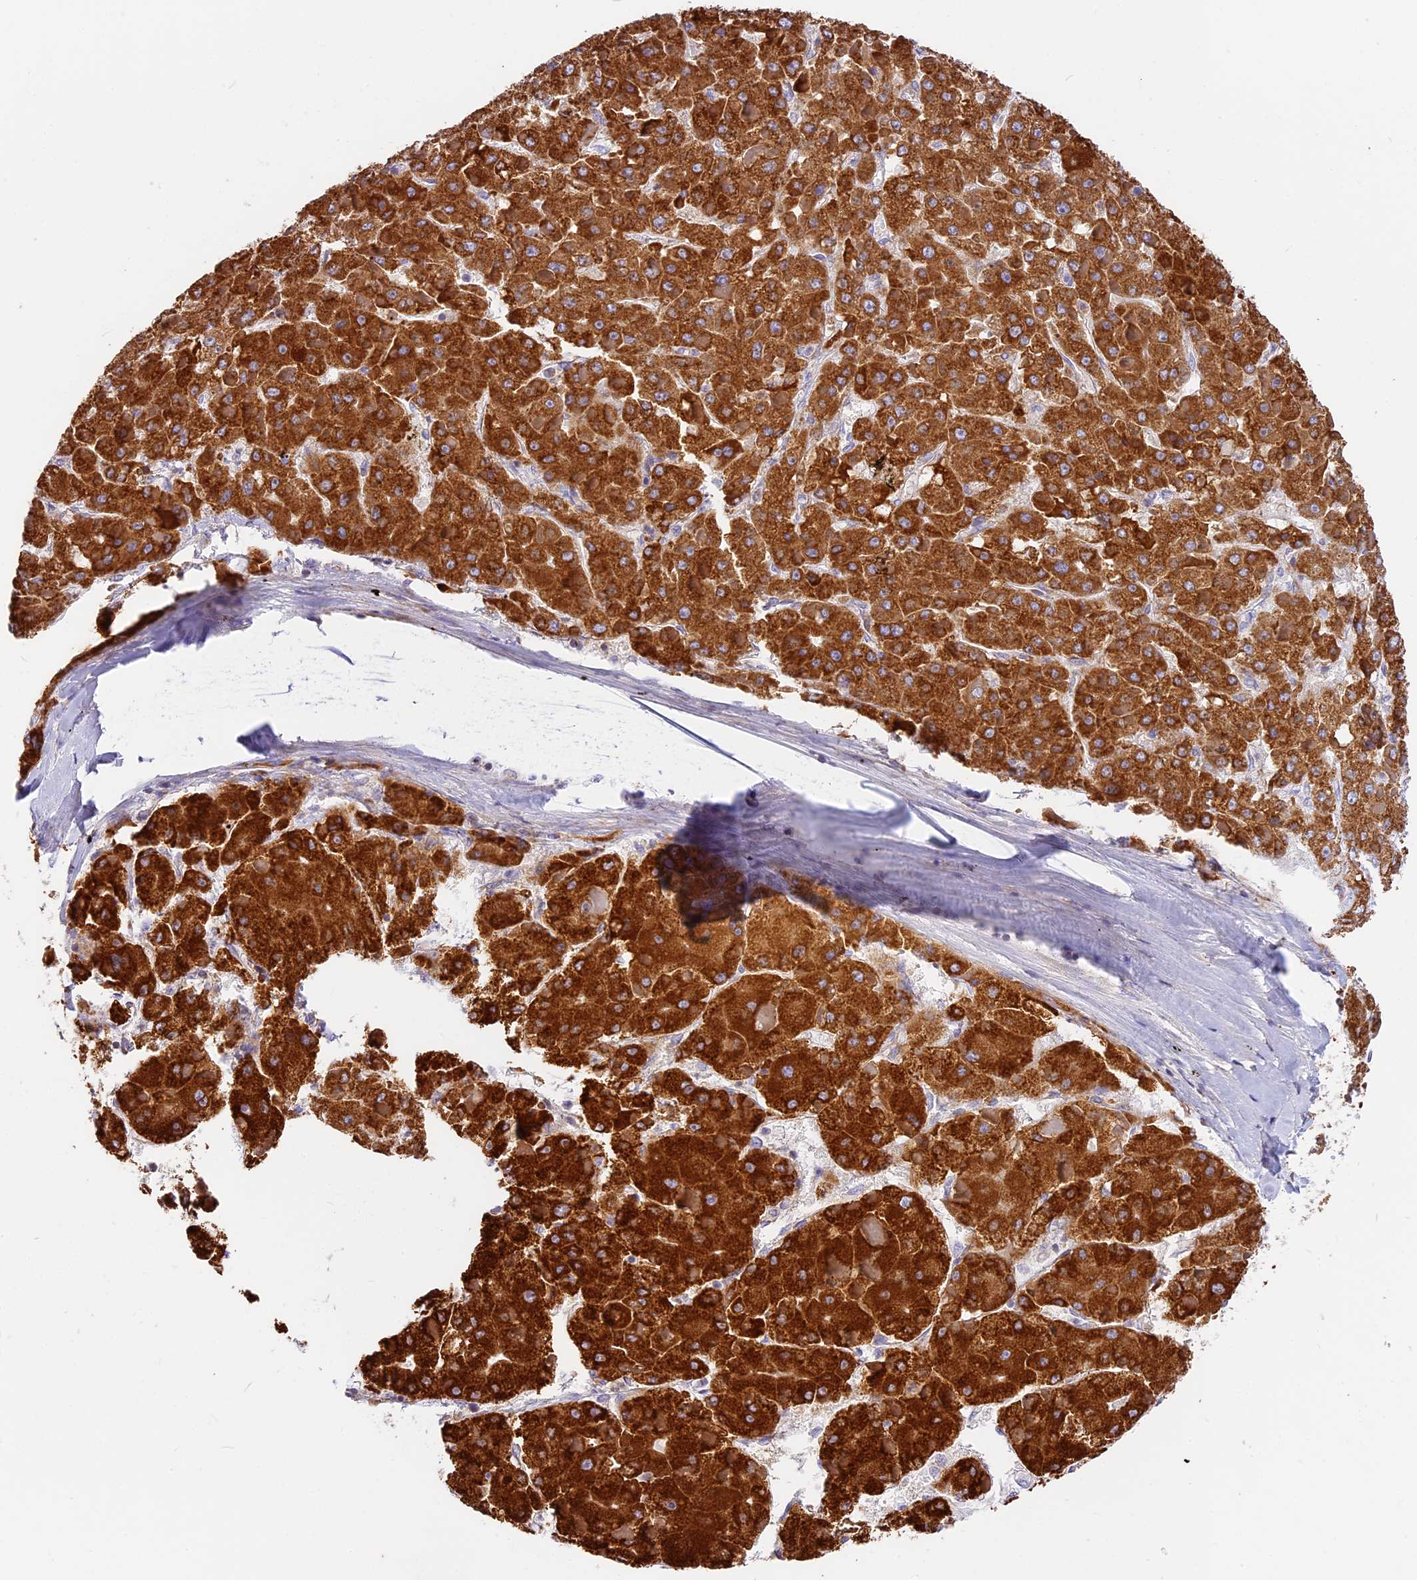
{"staining": {"intensity": "strong", "quantity": ">75%", "location": "cytoplasmic/membranous"}, "tissue": "liver cancer", "cell_type": "Tumor cells", "image_type": "cancer", "snomed": [{"axis": "morphology", "description": "Carcinoma, Hepatocellular, NOS"}, {"axis": "topography", "description": "Liver"}], "caption": "Immunohistochemical staining of human liver cancer displays high levels of strong cytoplasmic/membranous protein expression in about >75% of tumor cells. (DAB (3,3'-diaminobenzidine) = brown stain, brightfield microscopy at high magnification).", "gene": "MRAS", "patient": {"sex": "female", "age": 73}}